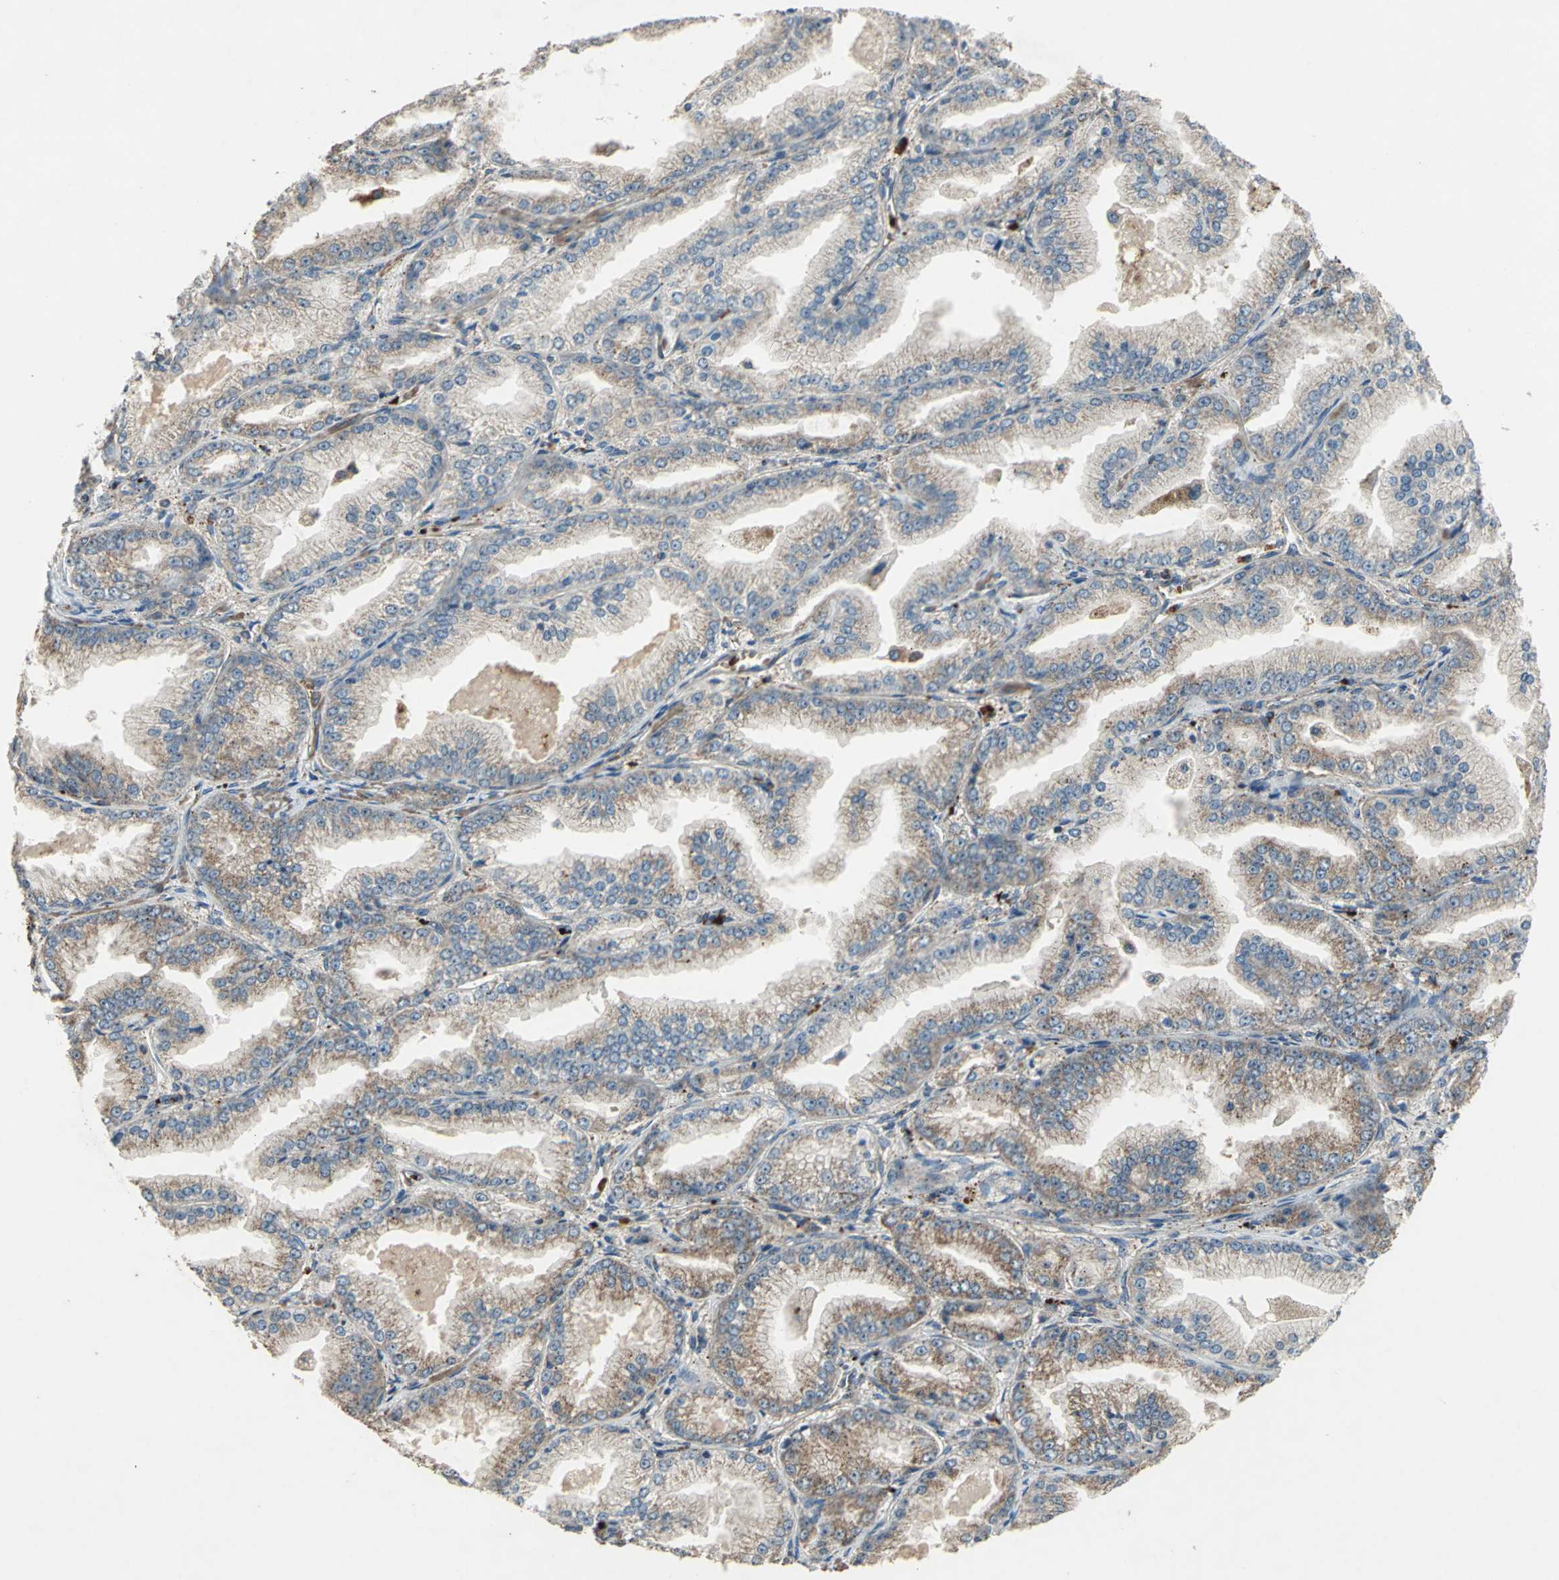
{"staining": {"intensity": "moderate", "quantity": ">75%", "location": "cytoplasmic/membranous"}, "tissue": "prostate cancer", "cell_type": "Tumor cells", "image_type": "cancer", "snomed": [{"axis": "morphology", "description": "Adenocarcinoma, High grade"}, {"axis": "topography", "description": "Prostate"}], "caption": "A brown stain shows moderate cytoplasmic/membranous positivity of a protein in human prostate cancer (high-grade adenocarcinoma) tumor cells. Immunohistochemistry (ihc) stains the protein of interest in brown and the nuclei are stained blue.", "gene": "POLRMT", "patient": {"sex": "male", "age": 61}}